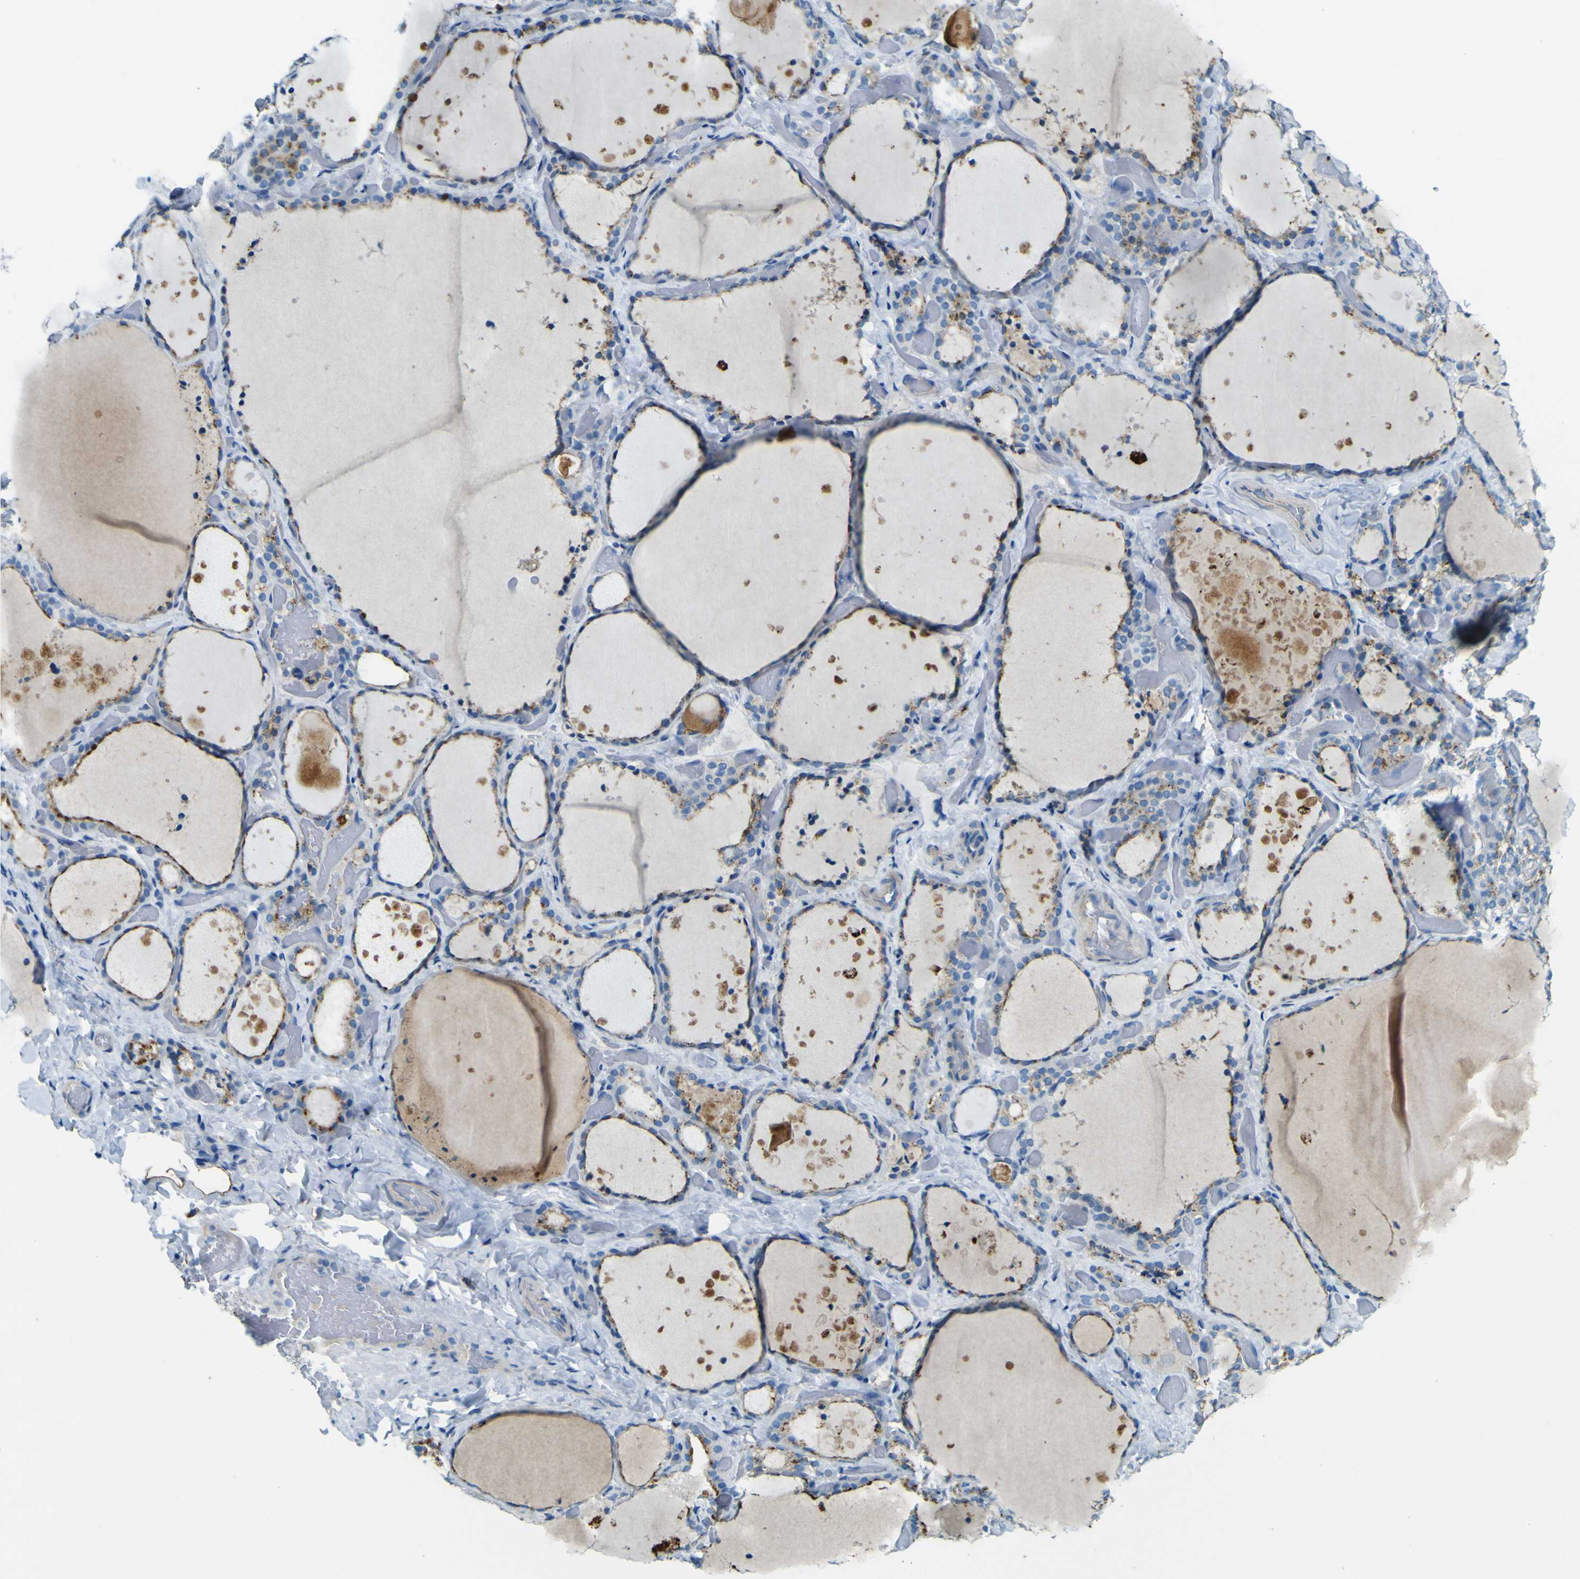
{"staining": {"intensity": "weak", "quantity": "<25%", "location": "cytoplasmic/membranous"}, "tissue": "thyroid gland", "cell_type": "Glandular cells", "image_type": "normal", "snomed": [{"axis": "morphology", "description": "Normal tissue, NOS"}, {"axis": "topography", "description": "Thyroid gland"}], "caption": "Immunohistochemistry (IHC) of unremarkable human thyroid gland demonstrates no staining in glandular cells. (DAB (3,3'-diaminobenzidine) IHC, high magnification).", "gene": "PDE9A", "patient": {"sex": "female", "age": 44}}